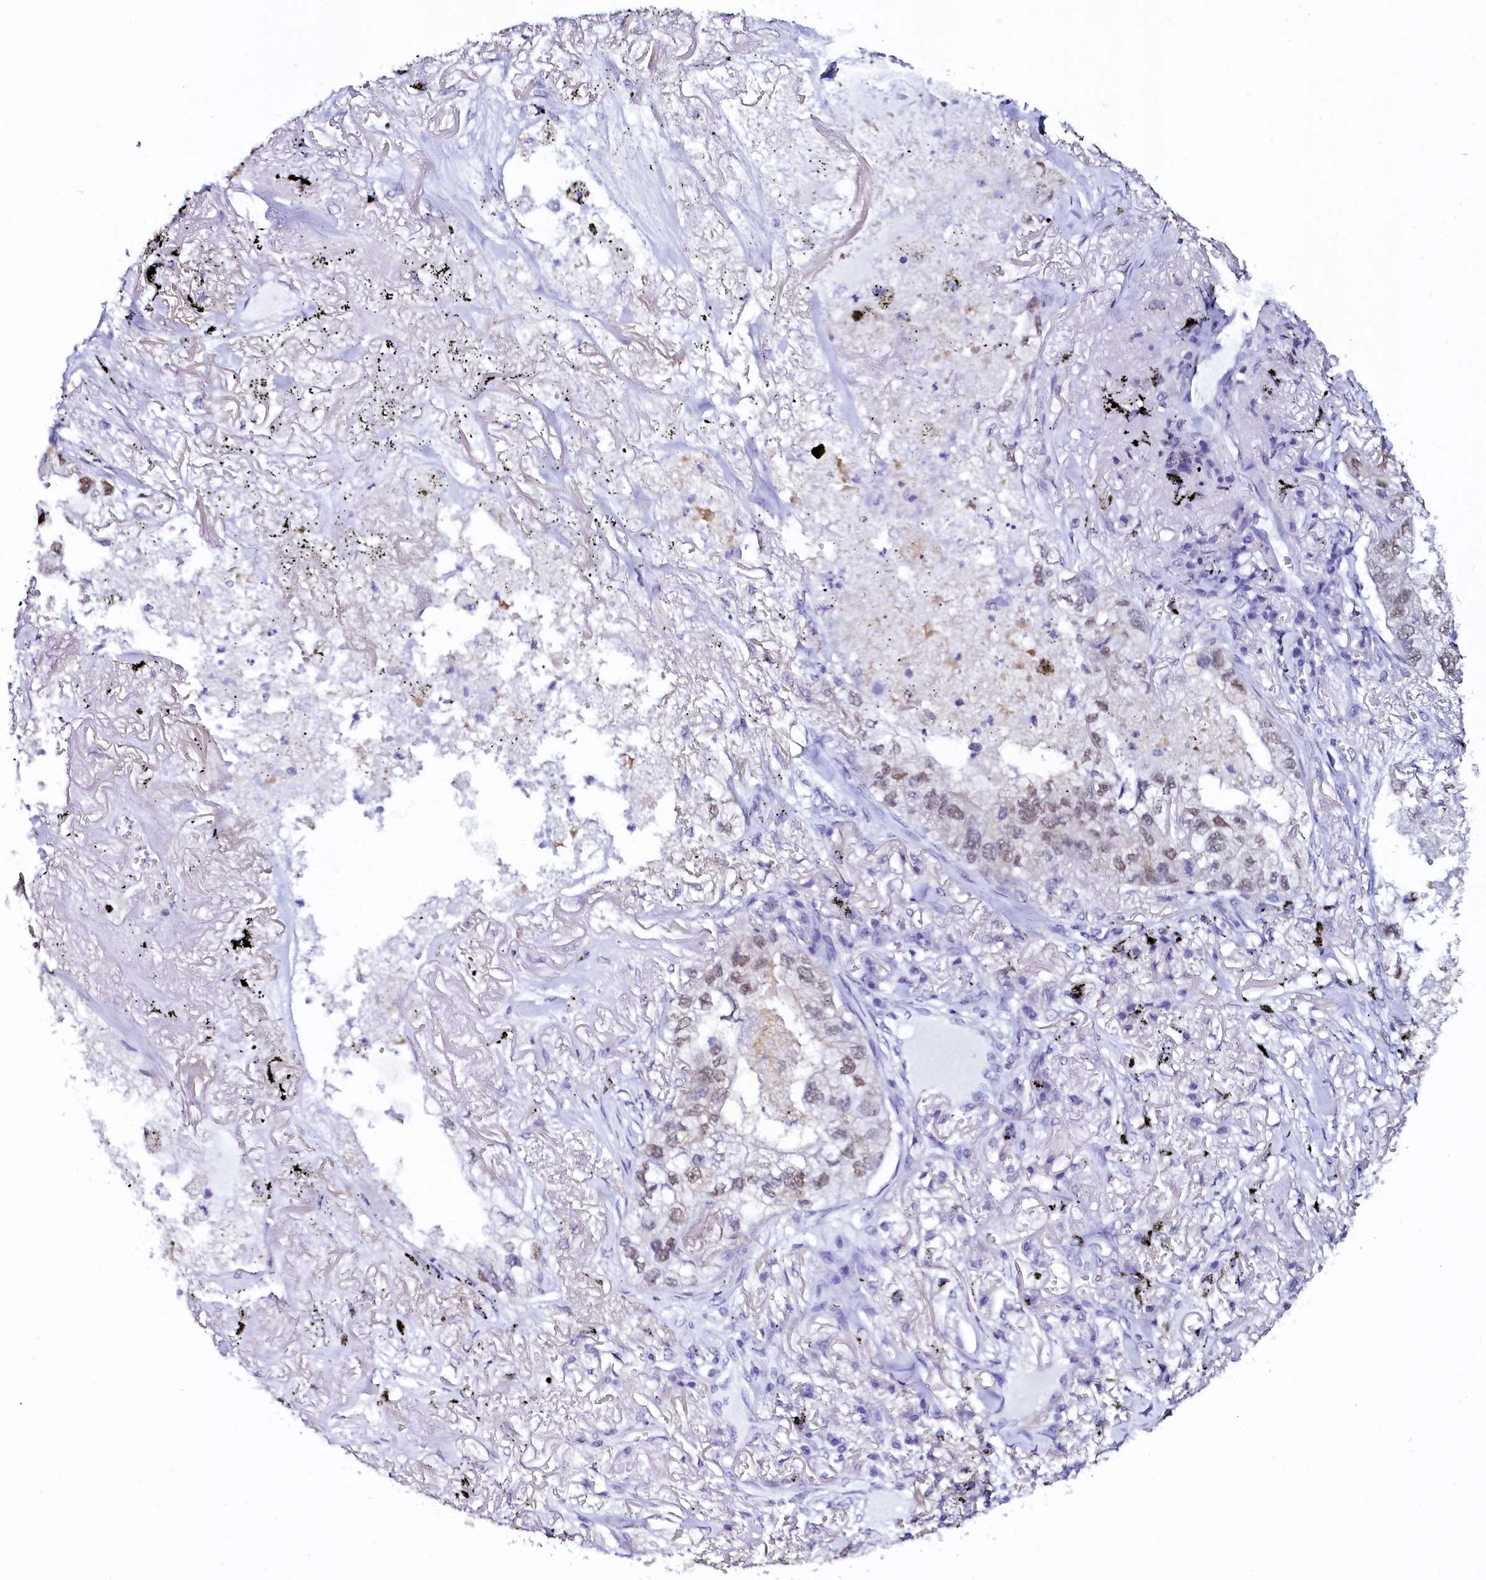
{"staining": {"intensity": "weak", "quantity": ">75%", "location": "nuclear"}, "tissue": "lung cancer", "cell_type": "Tumor cells", "image_type": "cancer", "snomed": [{"axis": "morphology", "description": "Adenocarcinoma, NOS"}, {"axis": "topography", "description": "Lung"}], "caption": "High-magnification brightfield microscopy of adenocarcinoma (lung) stained with DAB (brown) and counterstained with hematoxylin (blue). tumor cells exhibit weak nuclear positivity is identified in about>75% of cells.", "gene": "SORD", "patient": {"sex": "male", "age": 65}}